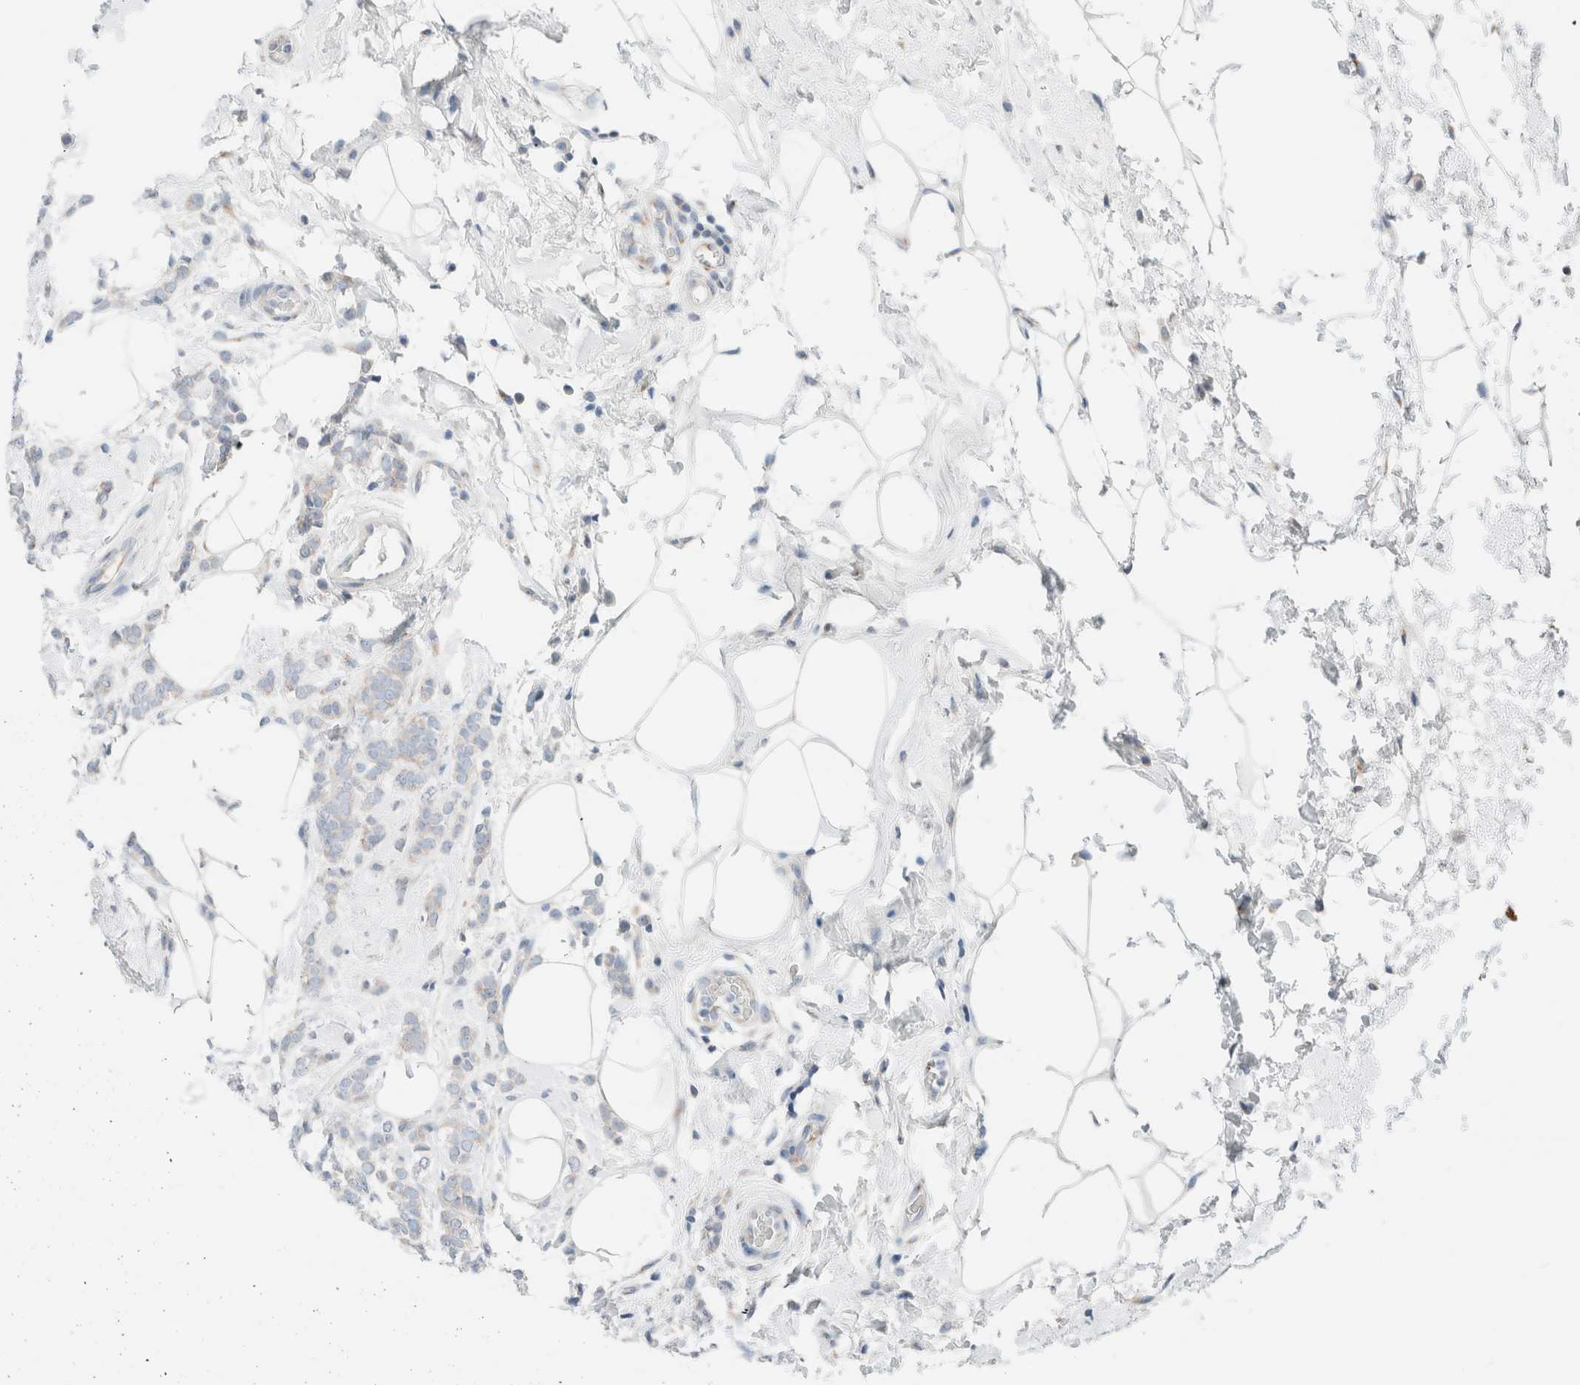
{"staining": {"intensity": "weak", "quantity": "<25%", "location": "cytoplasmic/membranous"}, "tissue": "breast cancer", "cell_type": "Tumor cells", "image_type": "cancer", "snomed": [{"axis": "morphology", "description": "Lobular carcinoma"}, {"axis": "topography", "description": "Breast"}], "caption": "Immunohistochemistry histopathology image of breast cancer stained for a protein (brown), which reveals no expression in tumor cells. (DAB (3,3'-diaminobenzidine) immunohistochemistry (IHC), high magnification).", "gene": "CASC3", "patient": {"sex": "female", "age": 50}}